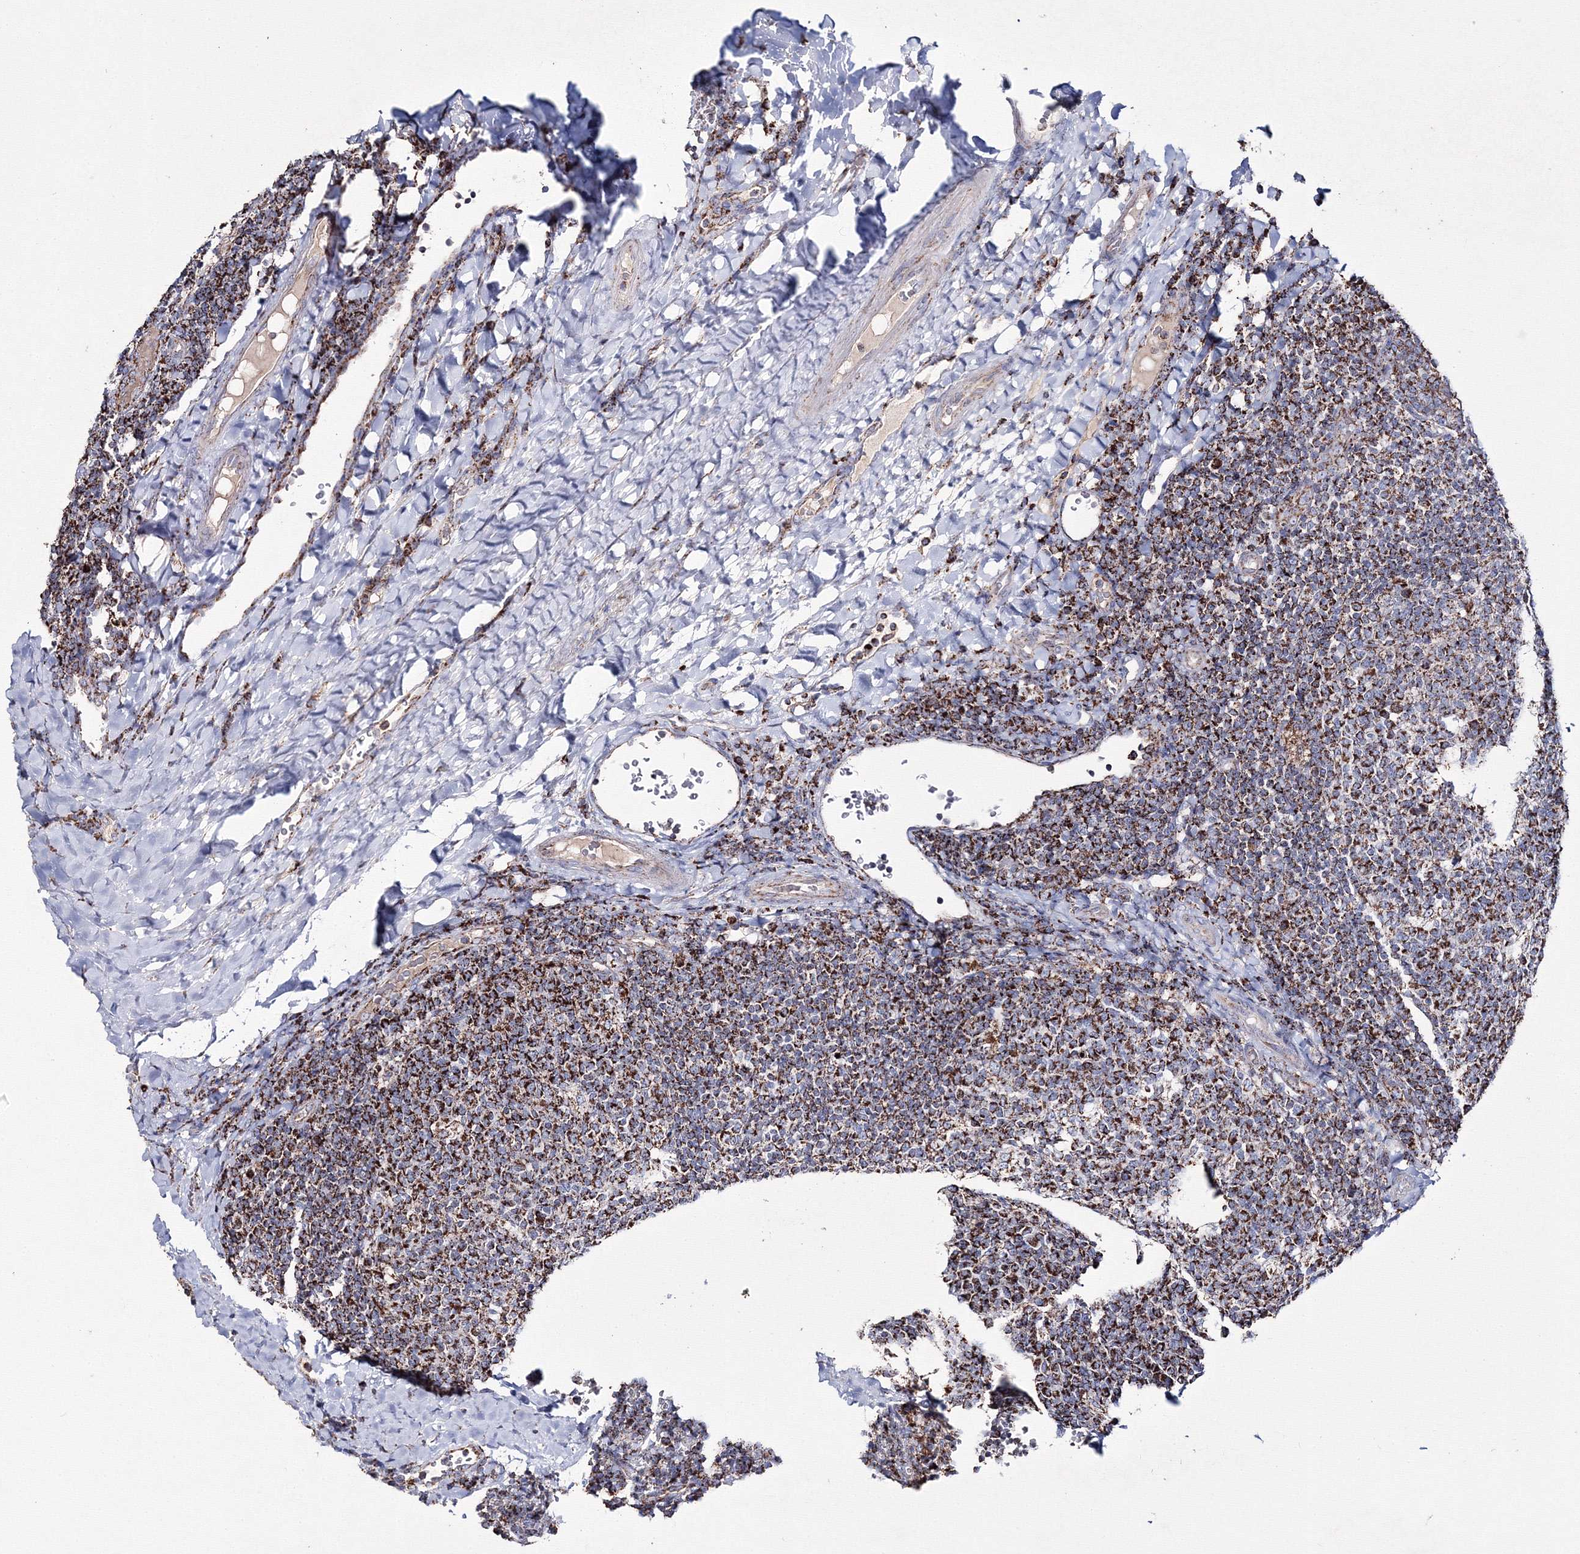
{"staining": {"intensity": "moderate", "quantity": "25%-75%", "location": "cytoplasmic/membranous"}, "tissue": "tonsil", "cell_type": "Germinal center cells", "image_type": "normal", "snomed": [{"axis": "morphology", "description": "Normal tissue, NOS"}, {"axis": "topography", "description": "Tonsil"}], "caption": "Tonsil stained with a brown dye reveals moderate cytoplasmic/membranous positive expression in approximately 25%-75% of germinal center cells.", "gene": "IGSF9", "patient": {"sex": "male", "age": 17}}